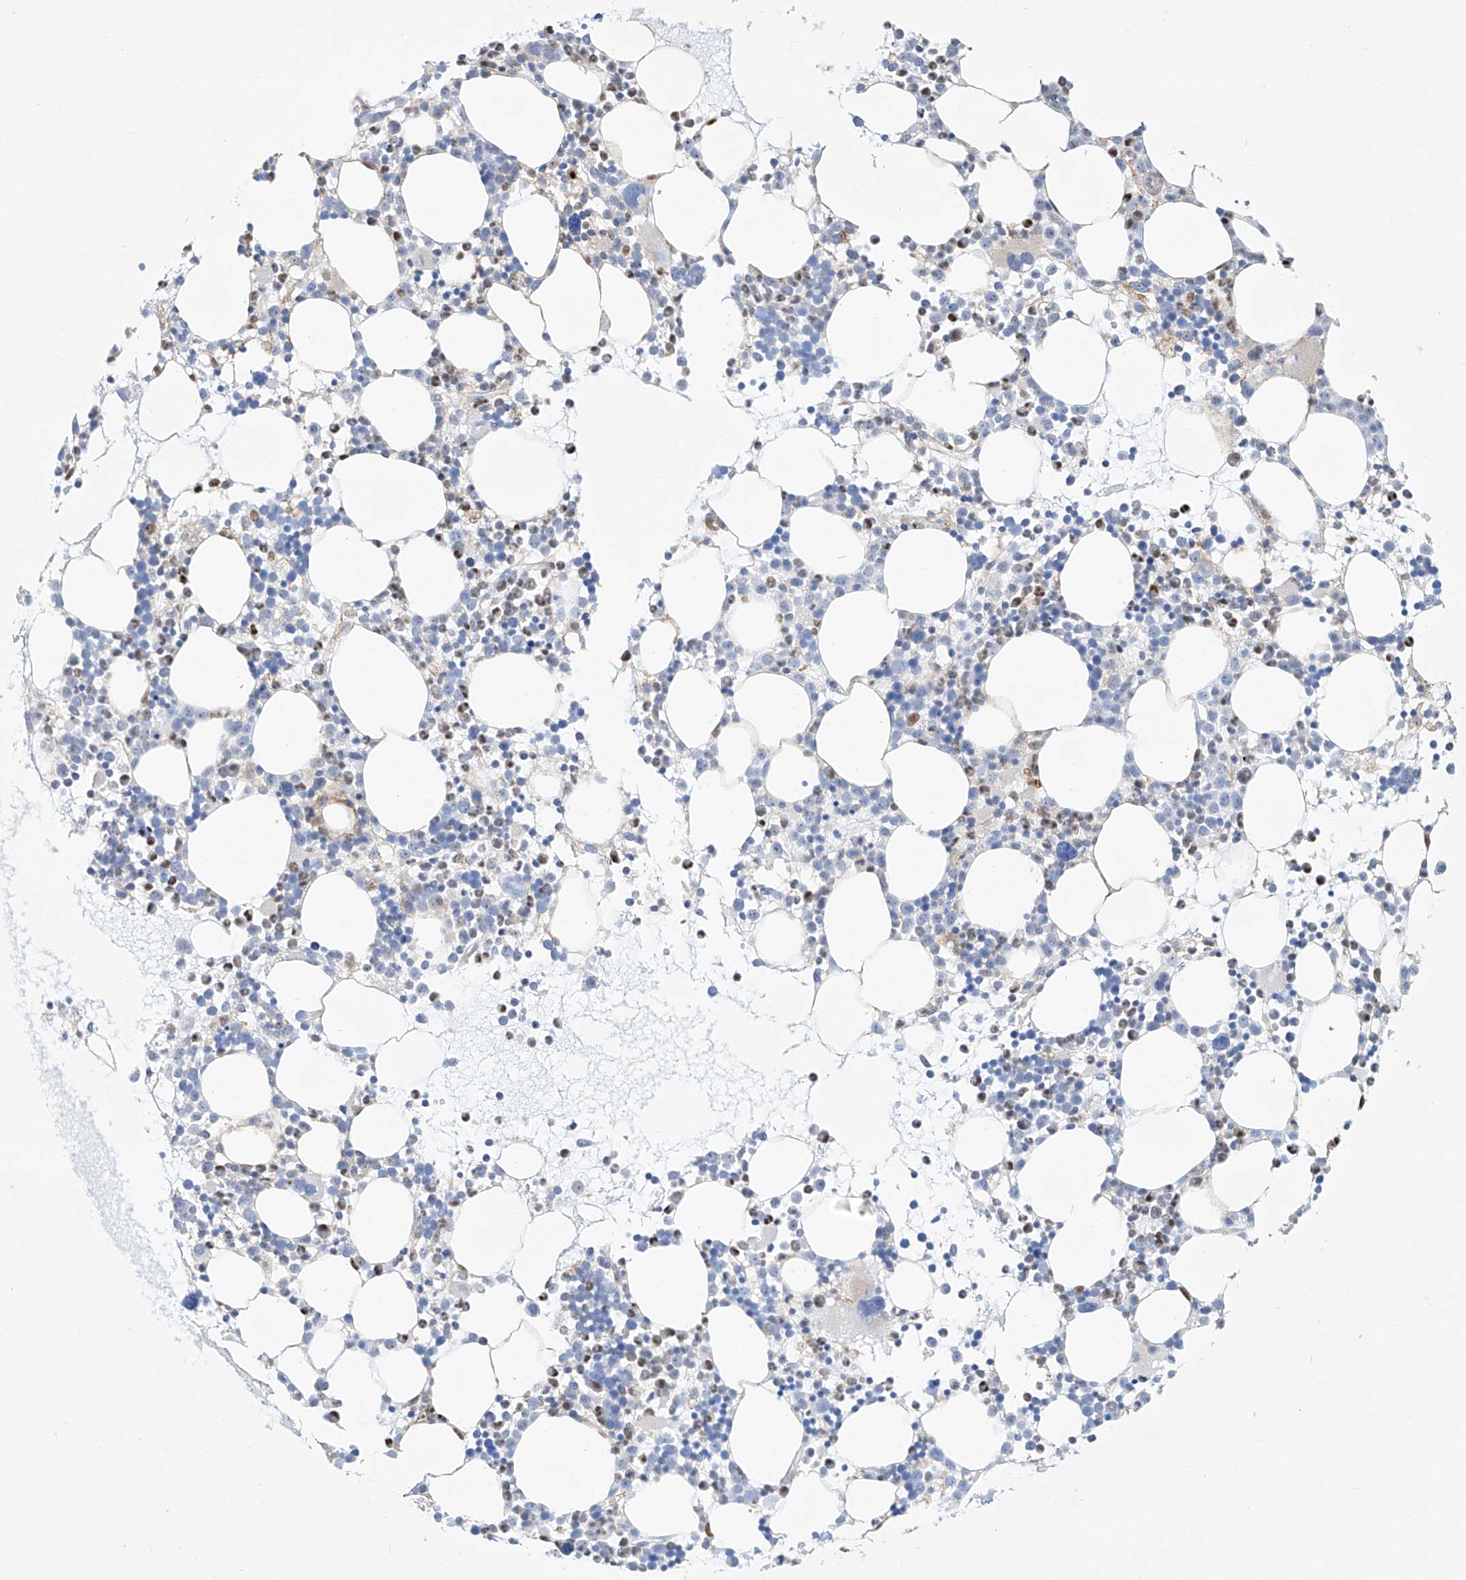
{"staining": {"intensity": "weak", "quantity": "<25%", "location": "nuclear"}, "tissue": "bone marrow", "cell_type": "Hematopoietic cells", "image_type": "normal", "snomed": [{"axis": "morphology", "description": "Normal tissue, NOS"}, {"axis": "topography", "description": "Bone marrow"}], "caption": "High power microscopy histopathology image of an immunohistochemistry (IHC) image of benign bone marrow, revealing no significant positivity in hematopoietic cells. (DAB immunohistochemistry, high magnification).", "gene": "SNU13", "patient": {"sex": "female", "age": 62}}